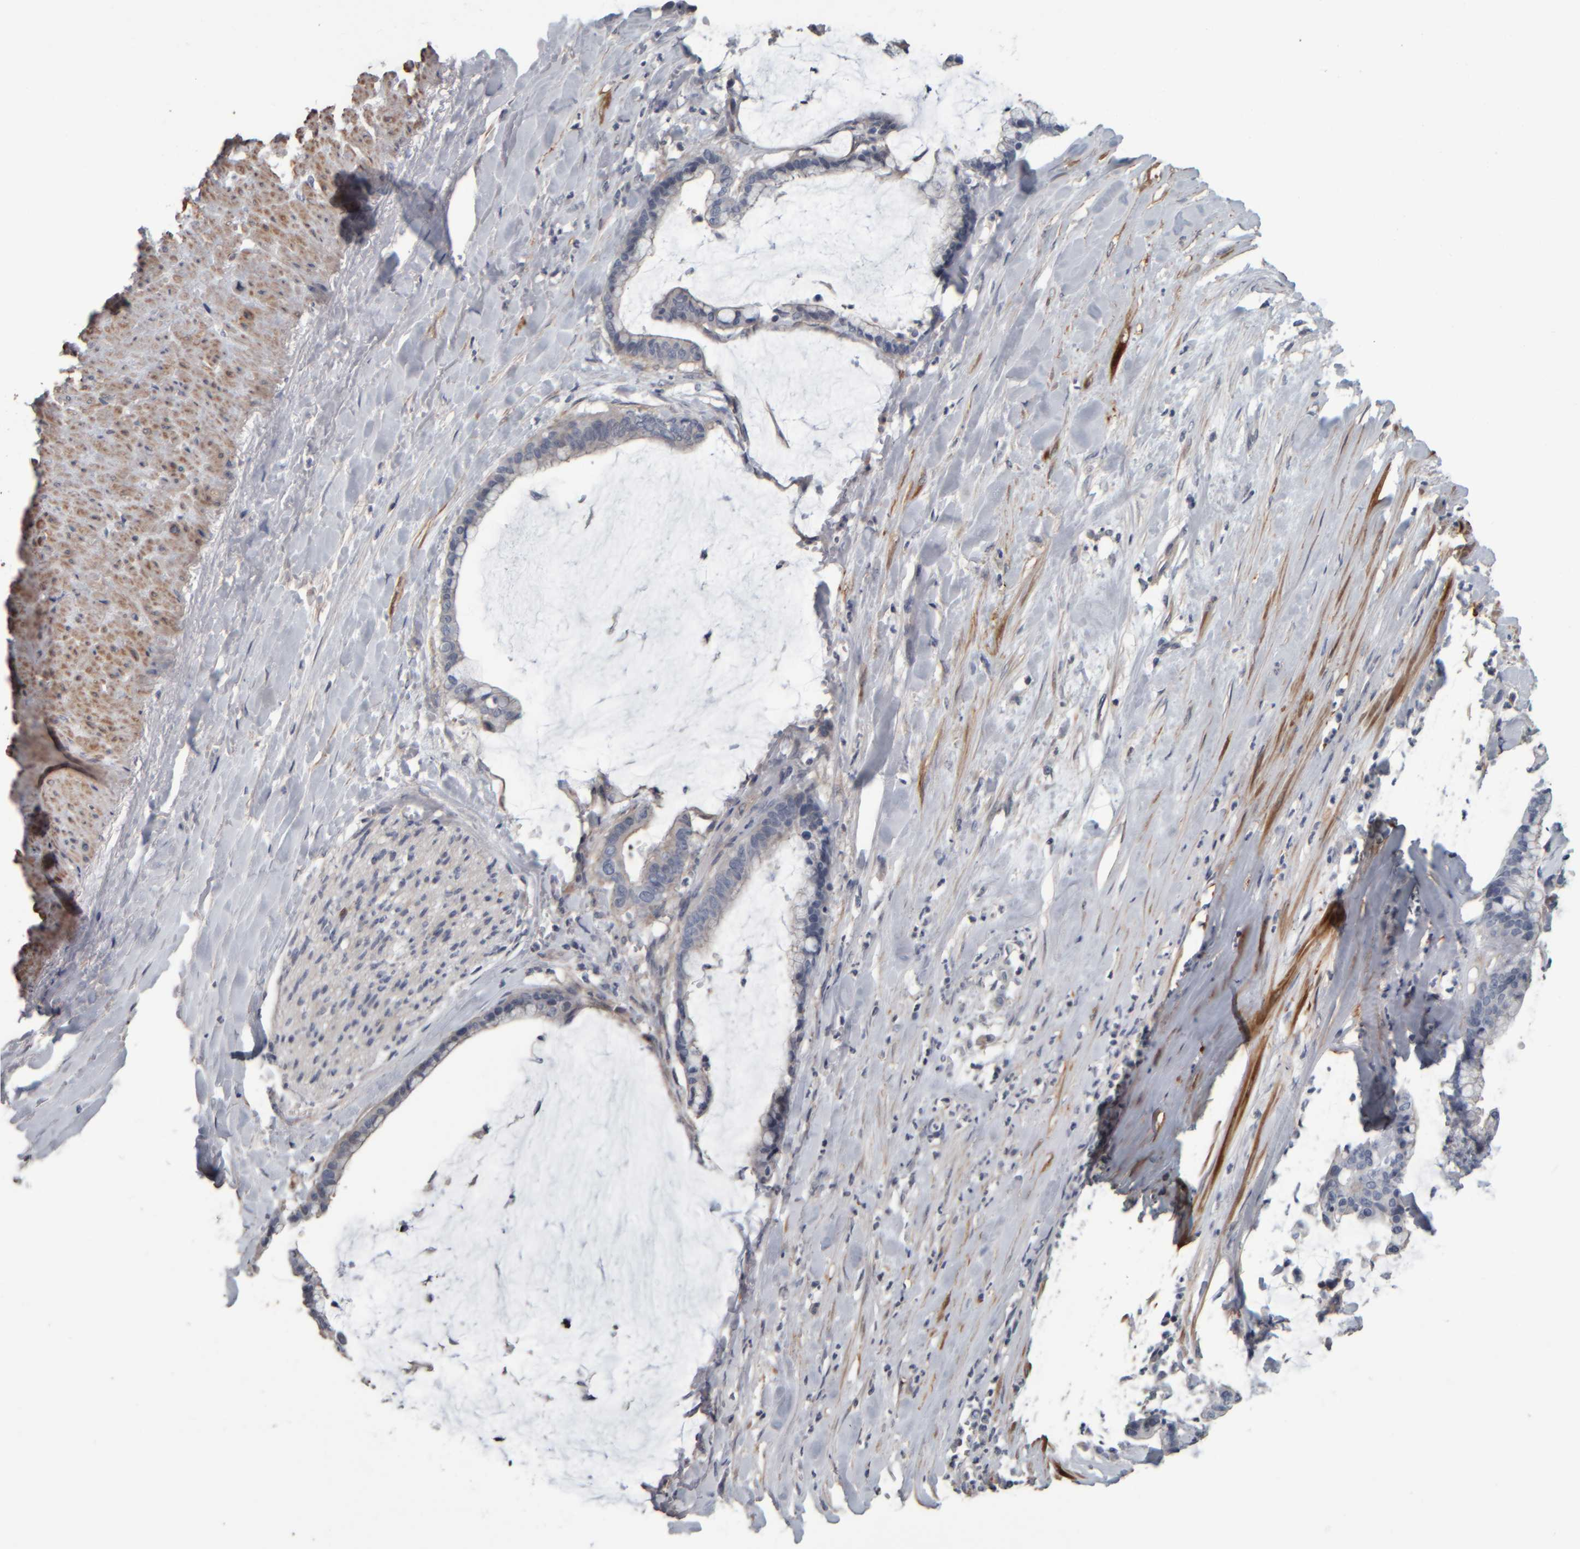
{"staining": {"intensity": "negative", "quantity": "none", "location": "none"}, "tissue": "pancreatic cancer", "cell_type": "Tumor cells", "image_type": "cancer", "snomed": [{"axis": "morphology", "description": "Adenocarcinoma, NOS"}, {"axis": "topography", "description": "Pancreas"}], "caption": "Immunohistochemical staining of human adenocarcinoma (pancreatic) reveals no significant positivity in tumor cells.", "gene": "CAVIN4", "patient": {"sex": "male", "age": 41}}